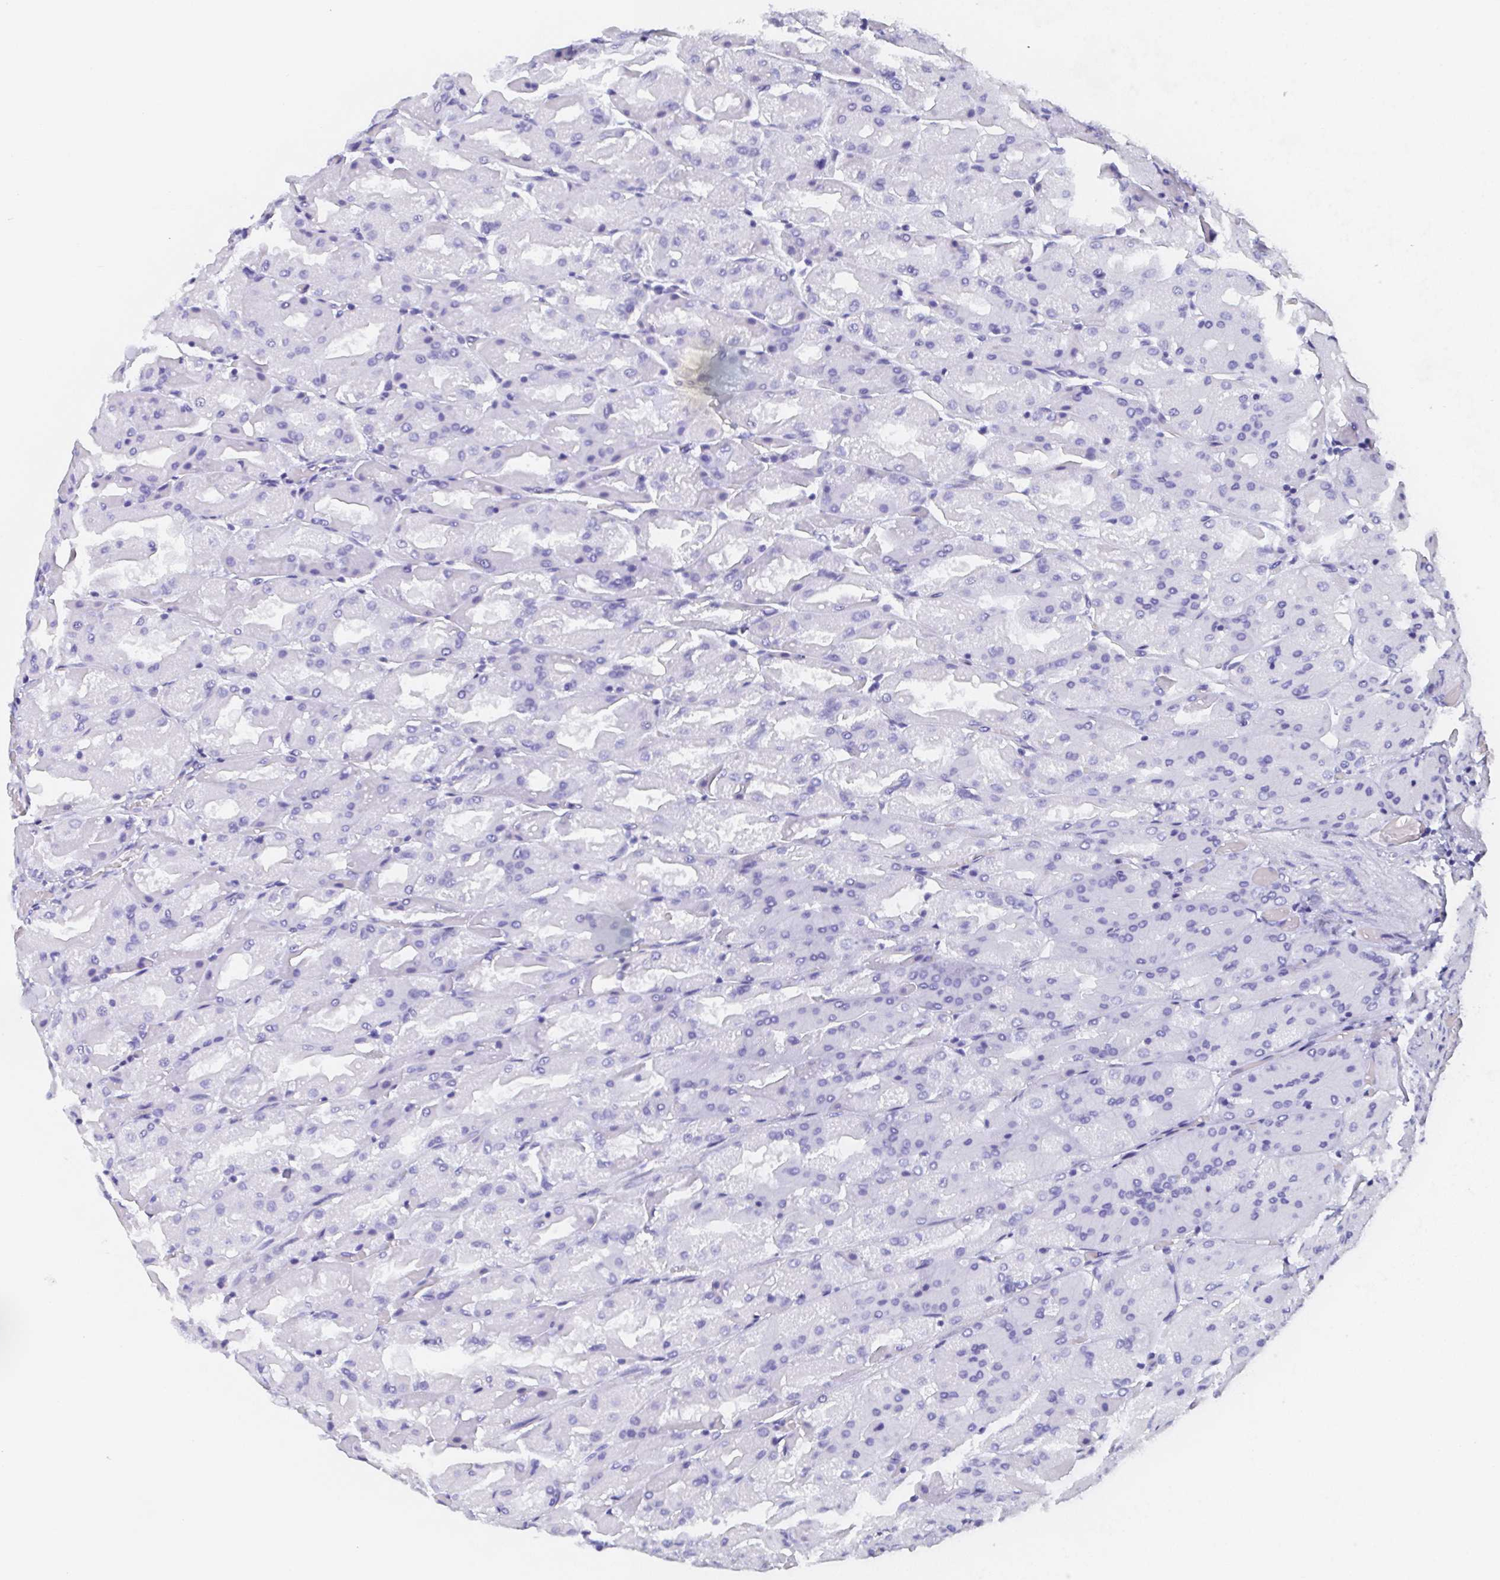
{"staining": {"intensity": "negative", "quantity": "none", "location": "none"}, "tissue": "stomach", "cell_type": "Glandular cells", "image_type": "normal", "snomed": [{"axis": "morphology", "description": "Normal tissue, NOS"}, {"axis": "topography", "description": "Stomach"}], "caption": "Stomach was stained to show a protein in brown. There is no significant staining in glandular cells. (DAB IHC visualized using brightfield microscopy, high magnification).", "gene": "AGFG2", "patient": {"sex": "female", "age": 61}}